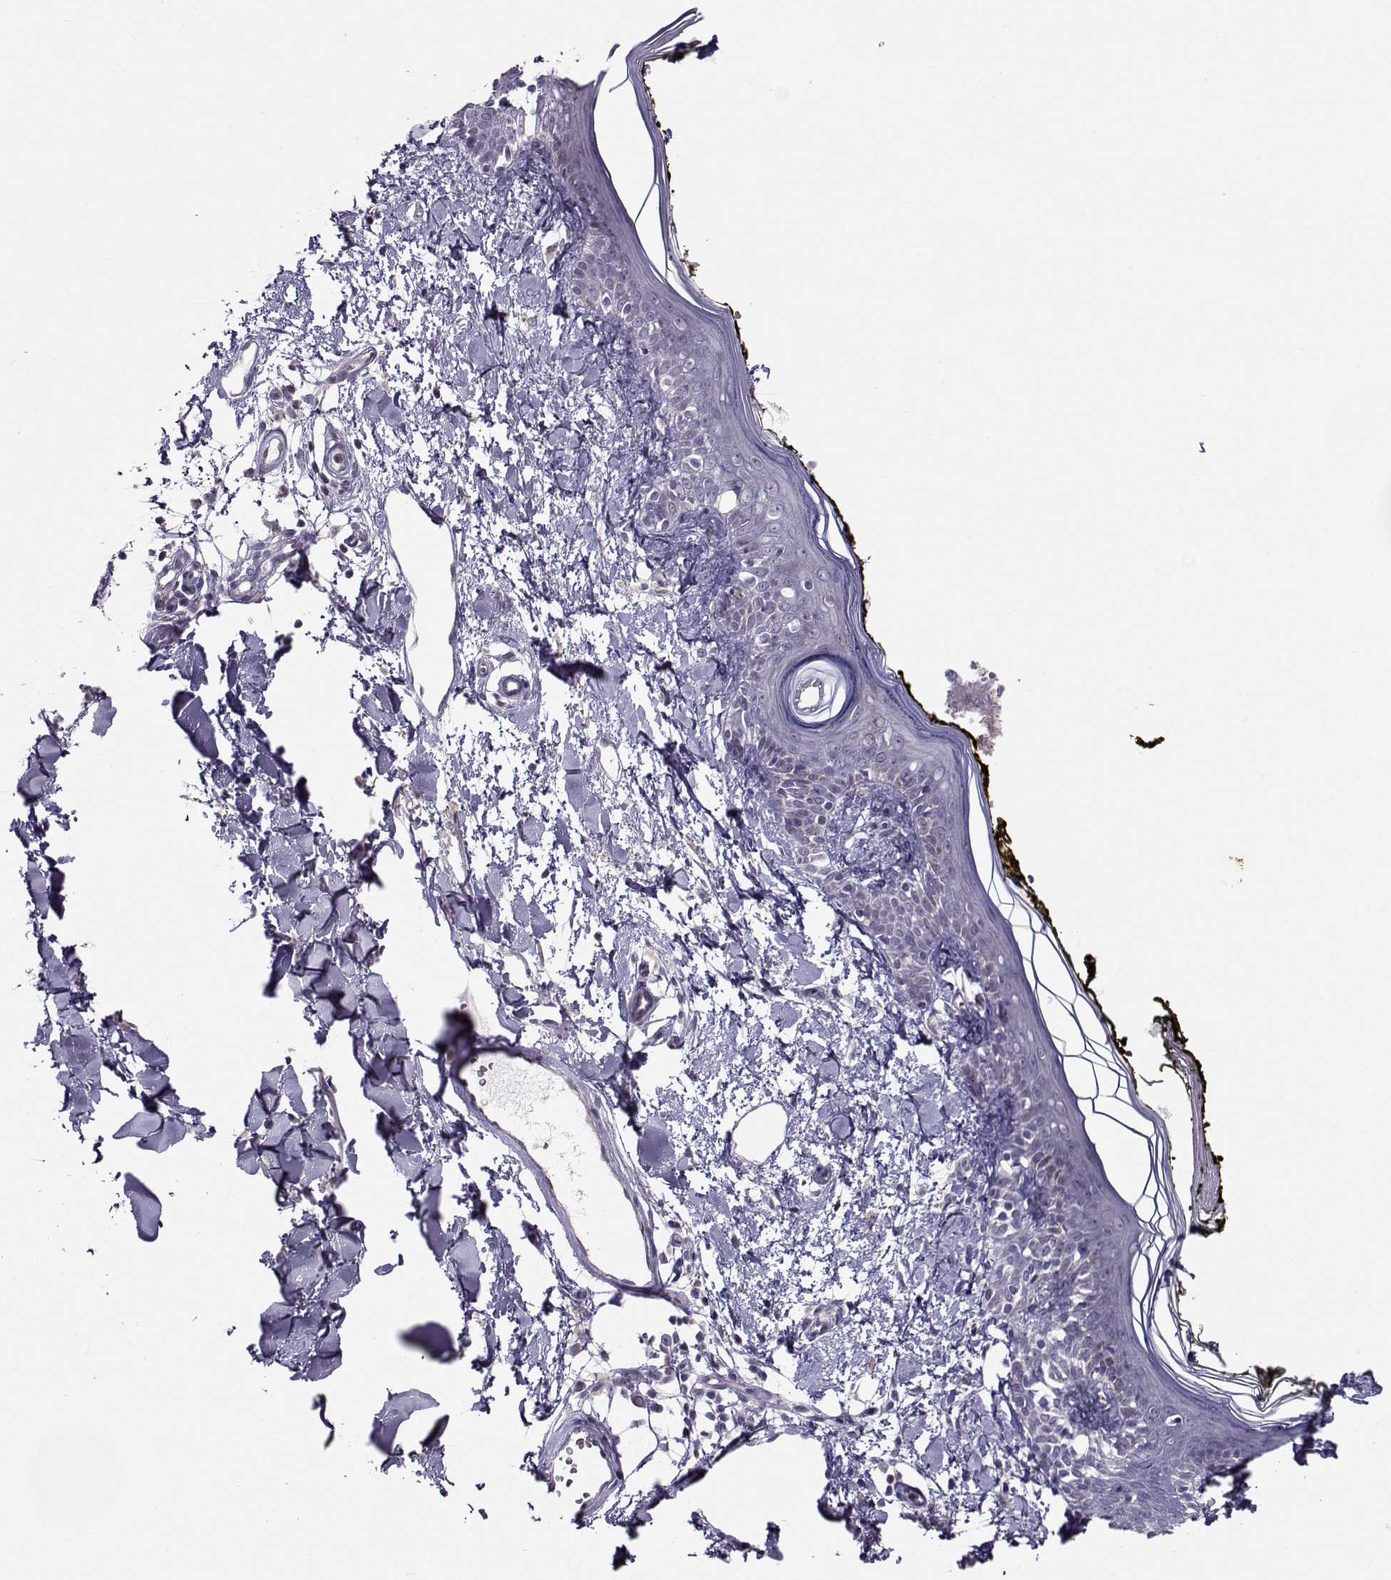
{"staining": {"intensity": "negative", "quantity": "none", "location": "none"}, "tissue": "skin", "cell_type": "Fibroblasts", "image_type": "normal", "snomed": [{"axis": "morphology", "description": "Normal tissue, NOS"}, {"axis": "topography", "description": "Skin"}], "caption": "Immunohistochemistry image of unremarkable skin: human skin stained with DAB (3,3'-diaminobenzidine) reveals no significant protein staining in fibroblasts.", "gene": "PGK1", "patient": {"sex": "male", "age": 76}}